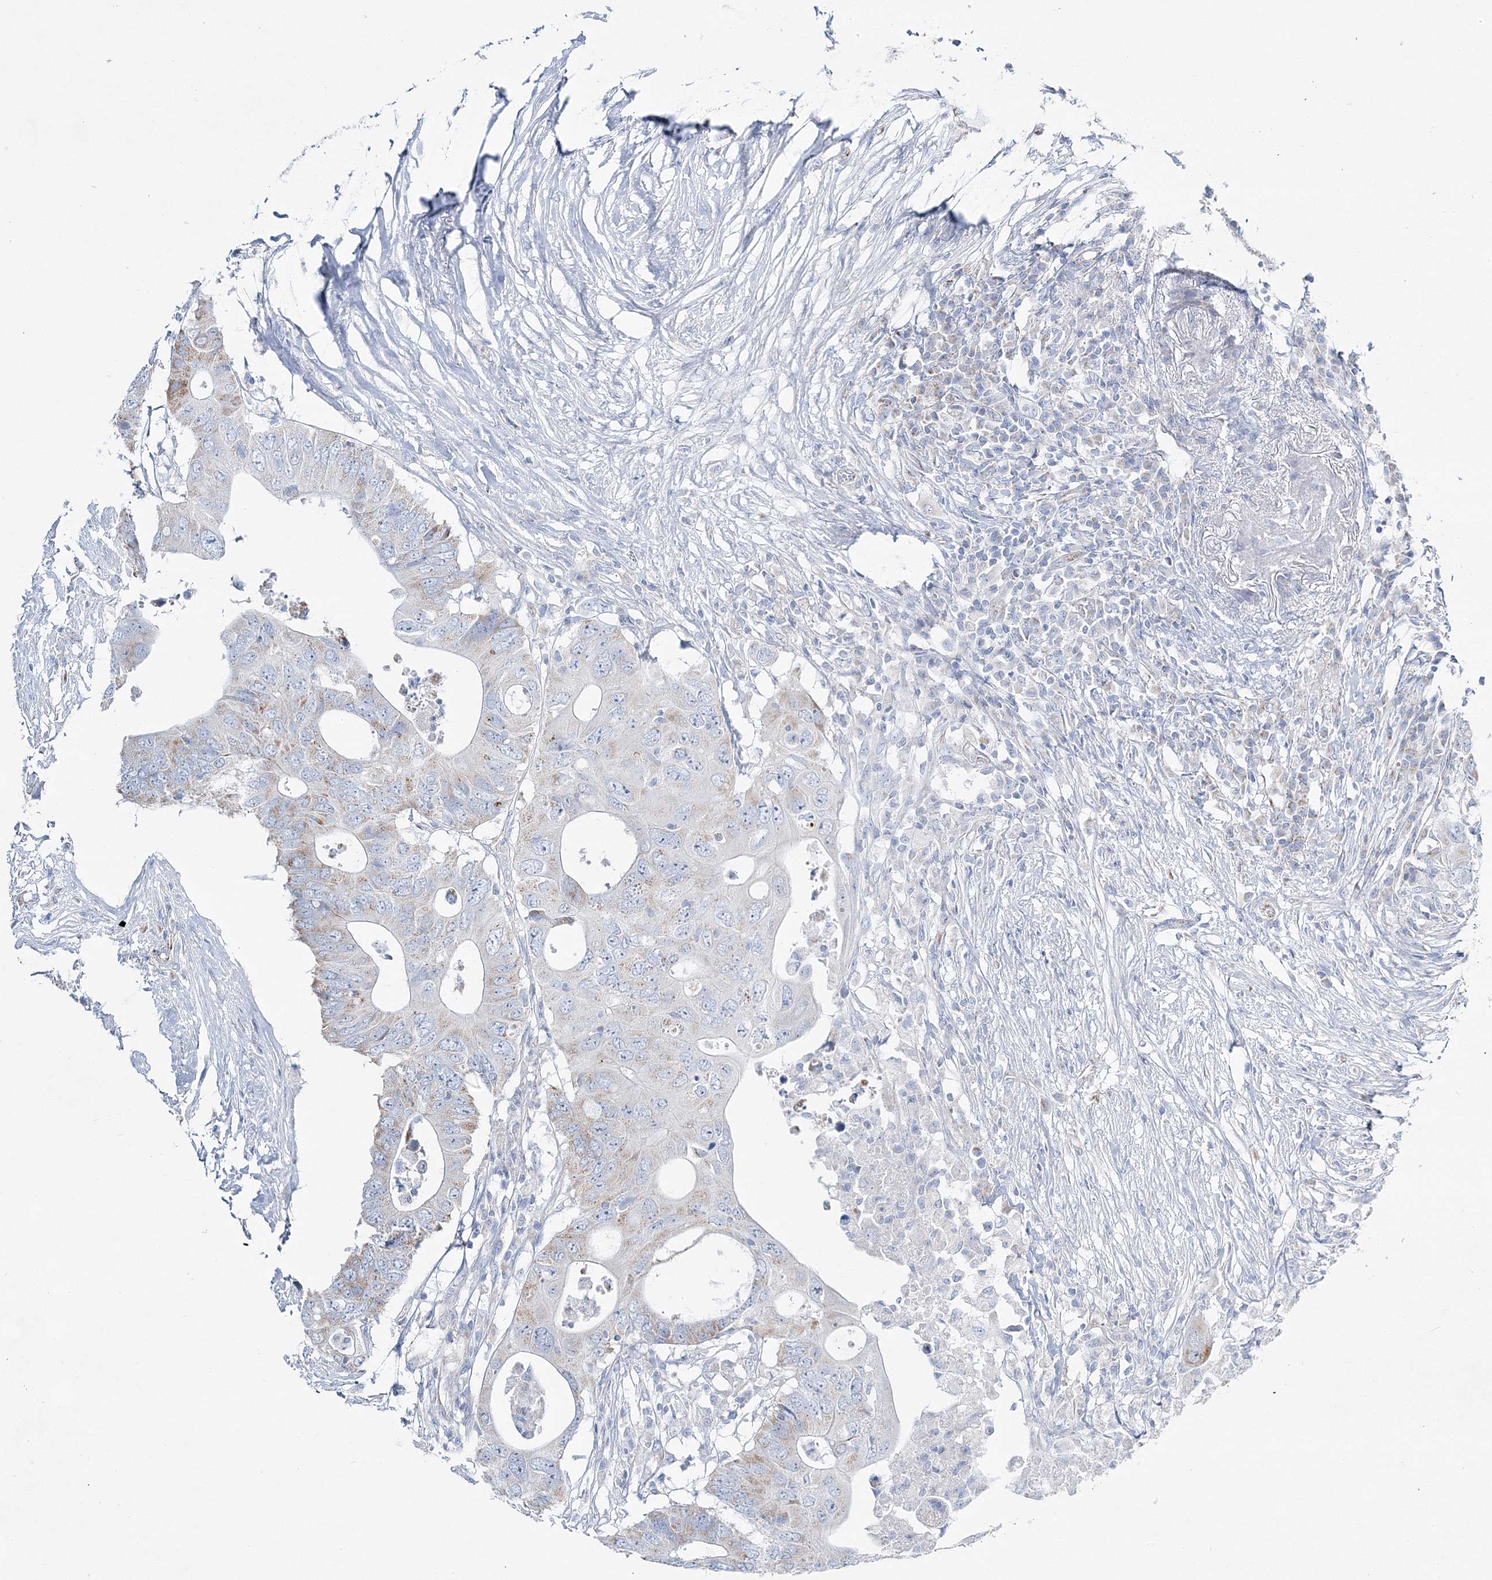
{"staining": {"intensity": "weak", "quantity": "25%-75%", "location": "cytoplasmic/membranous"}, "tissue": "colorectal cancer", "cell_type": "Tumor cells", "image_type": "cancer", "snomed": [{"axis": "morphology", "description": "Adenocarcinoma, NOS"}, {"axis": "topography", "description": "Colon"}], "caption": "Protein staining by IHC reveals weak cytoplasmic/membranous staining in about 25%-75% of tumor cells in colorectal cancer.", "gene": "HIBCH", "patient": {"sex": "male", "age": 71}}